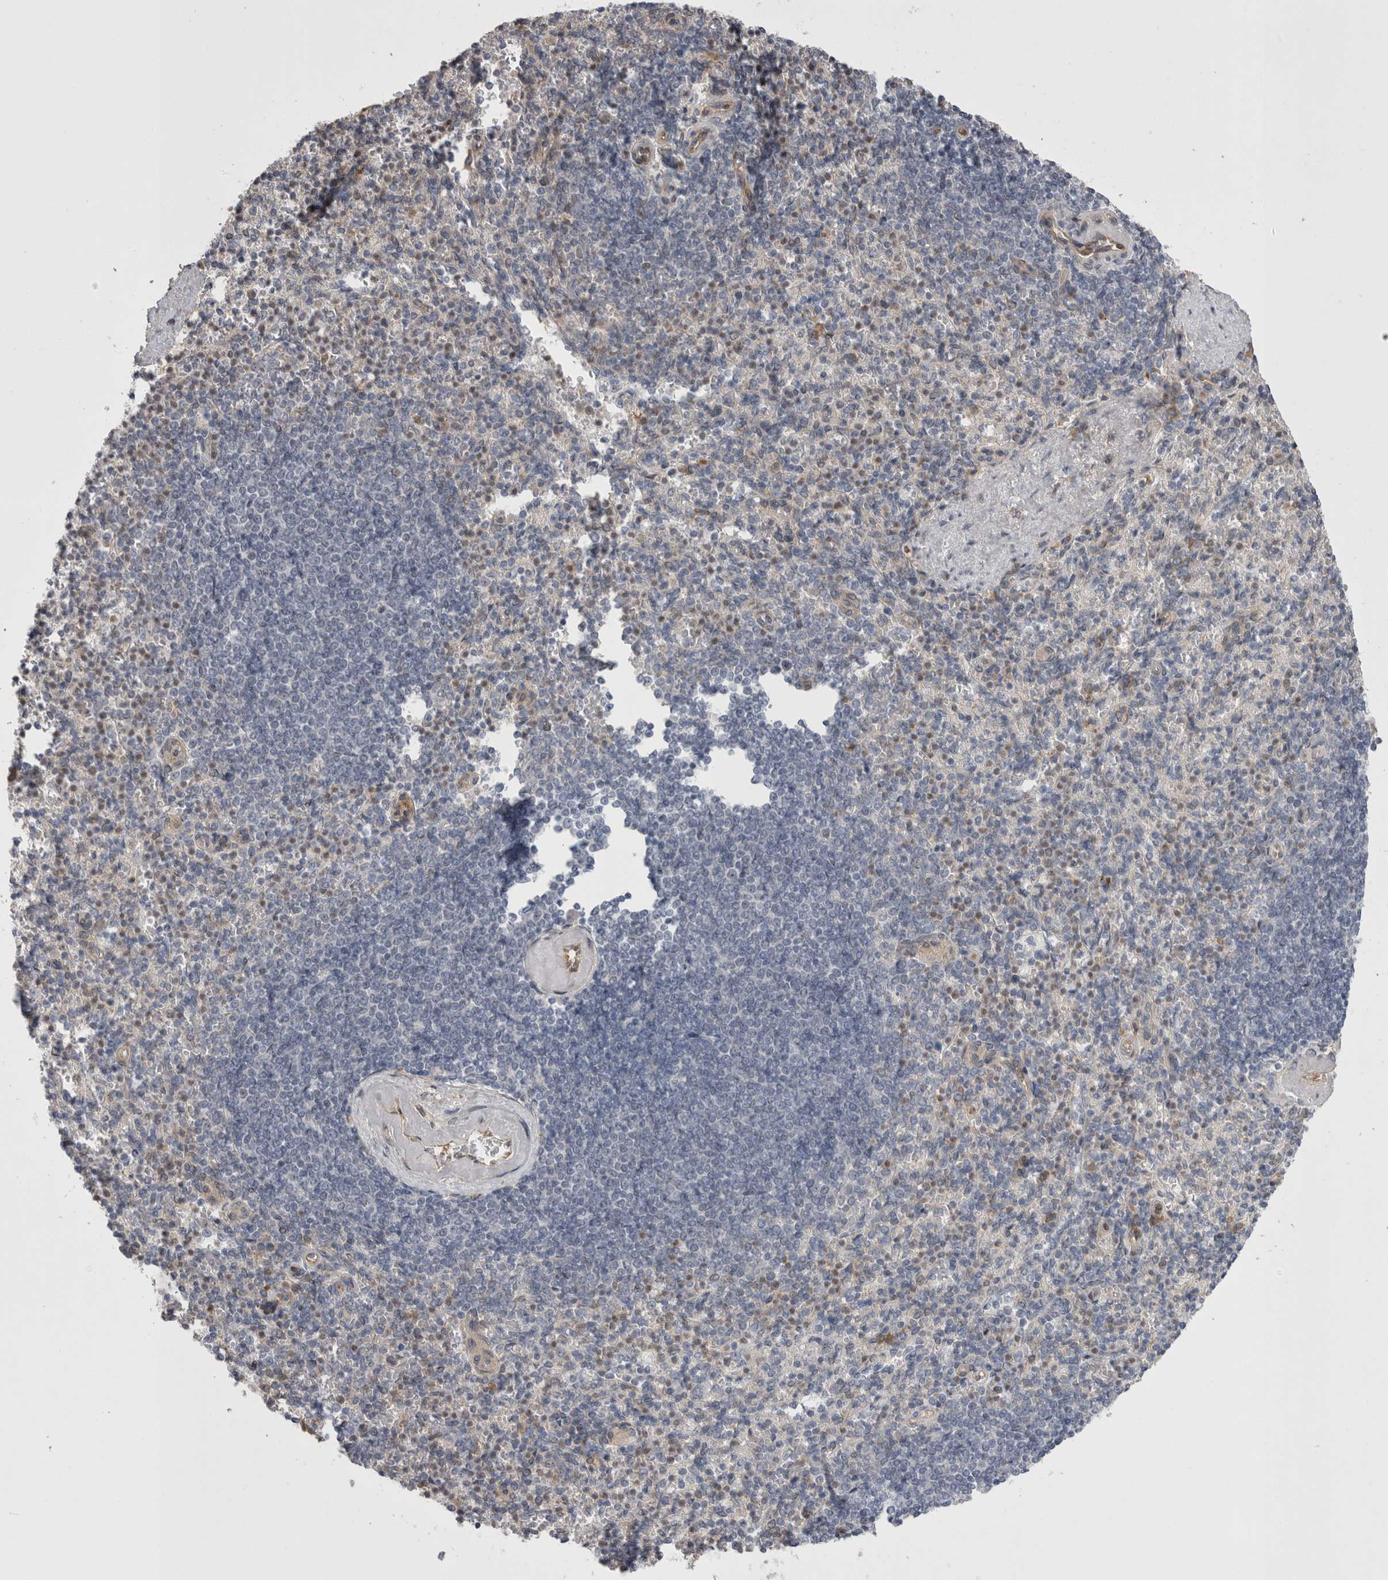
{"staining": {"intensity": "moderate", "quantity": "25%-75%", "location": "cytoplasmic/membranous"}, "tissue": "spleen", "cell_type": "Cells in red pulp", "image_type": "normal", "snomed": [{"axis": "morphology", "description": "Normal tissue, NOS"}, {"axis": "topography", "description": "Spleen"}], "caption": "Cells in red pulp show medium levels of moderate cytoplasmic/membranous positivity in about 25%-75% of cells in unremarkable spleen.", "gene": "CHIC1", "patient": {"sex": "female", "age": 74}}